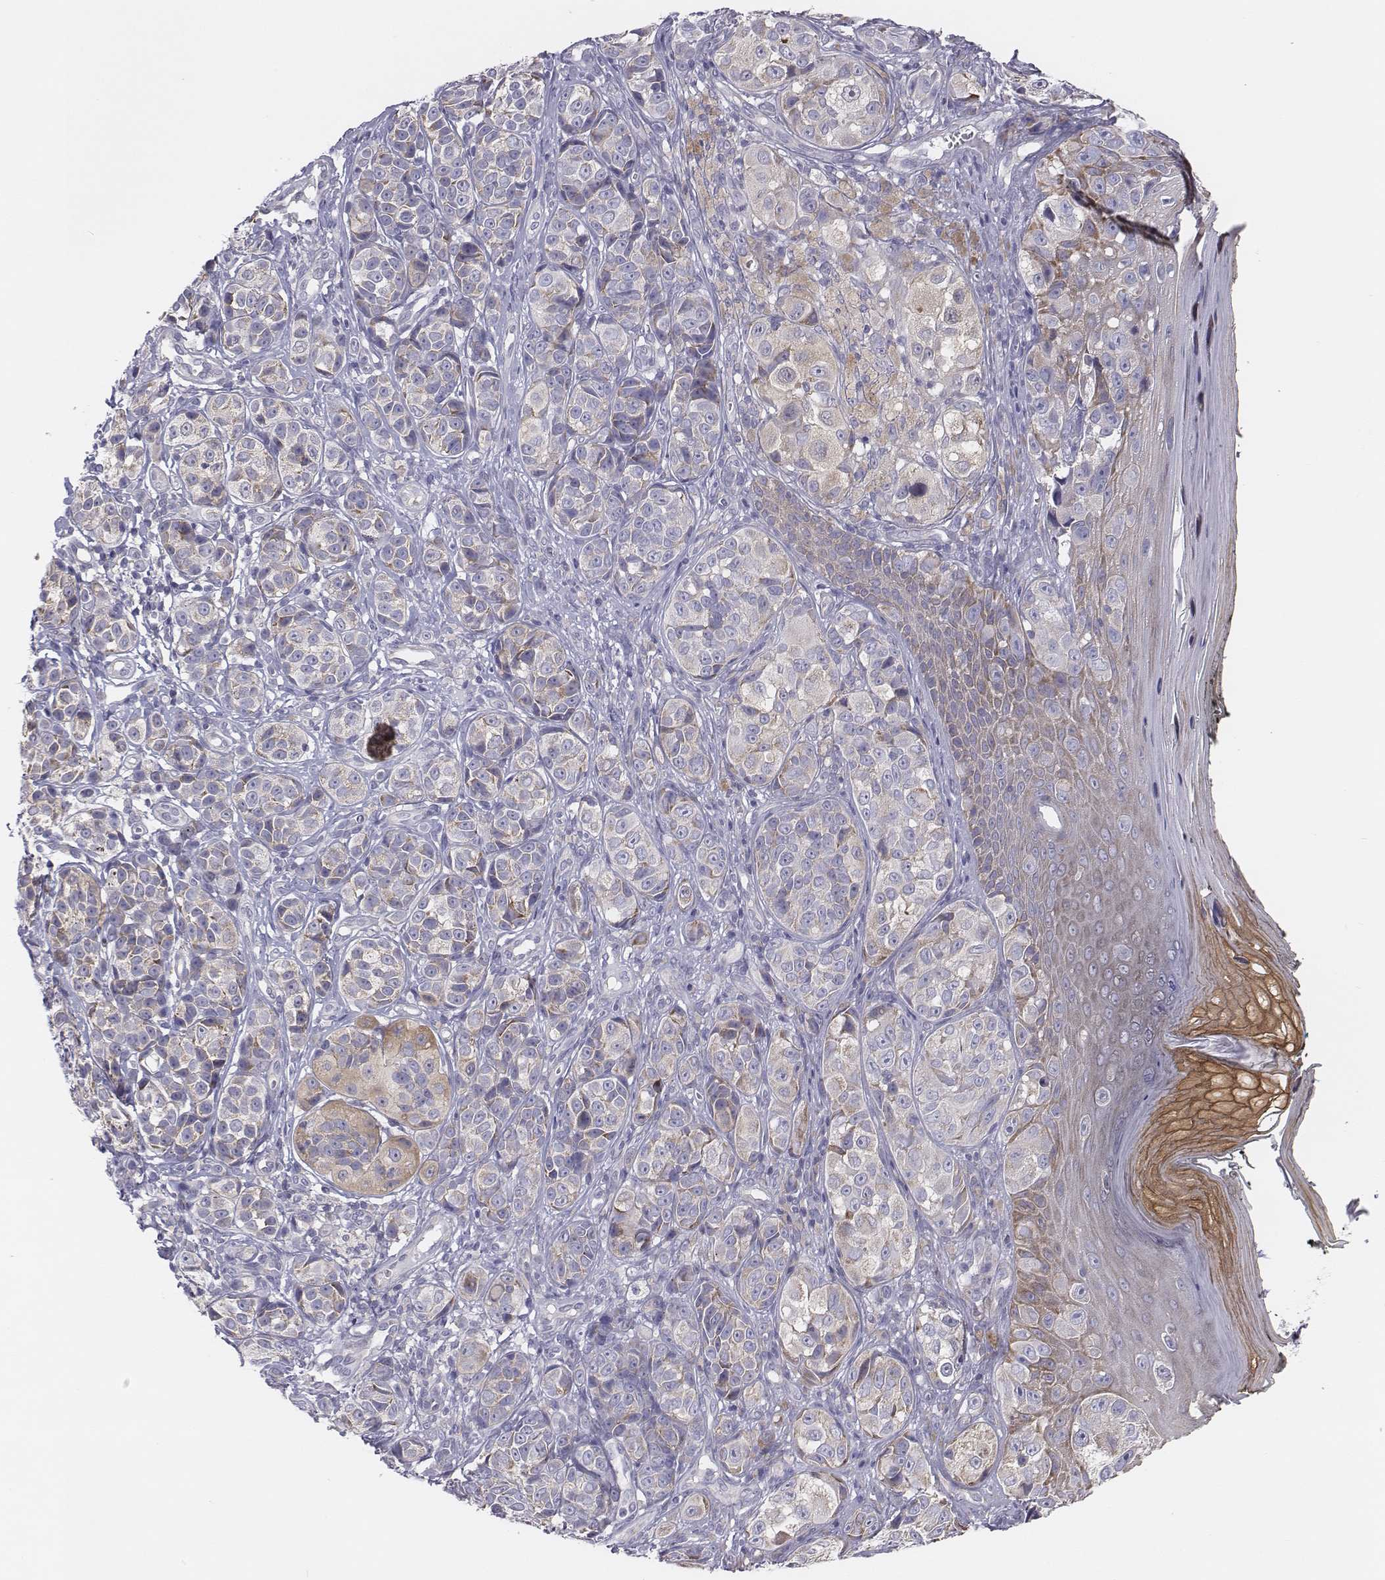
{"staining": {"intensity": "weak", "quantity": "<25%", "location": "cytoplasmic/membranous"}, "tissue": "melanoma", "cell_type": "Tumor cells", "image_type": "cancer", "snomed": [{"axis": "morphology", "description": "Malignant melanoma, NOS"}, {"axis": "topography", "description": "Skin"}], "caption": "Histopathology image shows no protein expression in tumor cells of melanoma tissue.", "gene": "CHST14", "patient": {"sex": "male", "age": 48}}